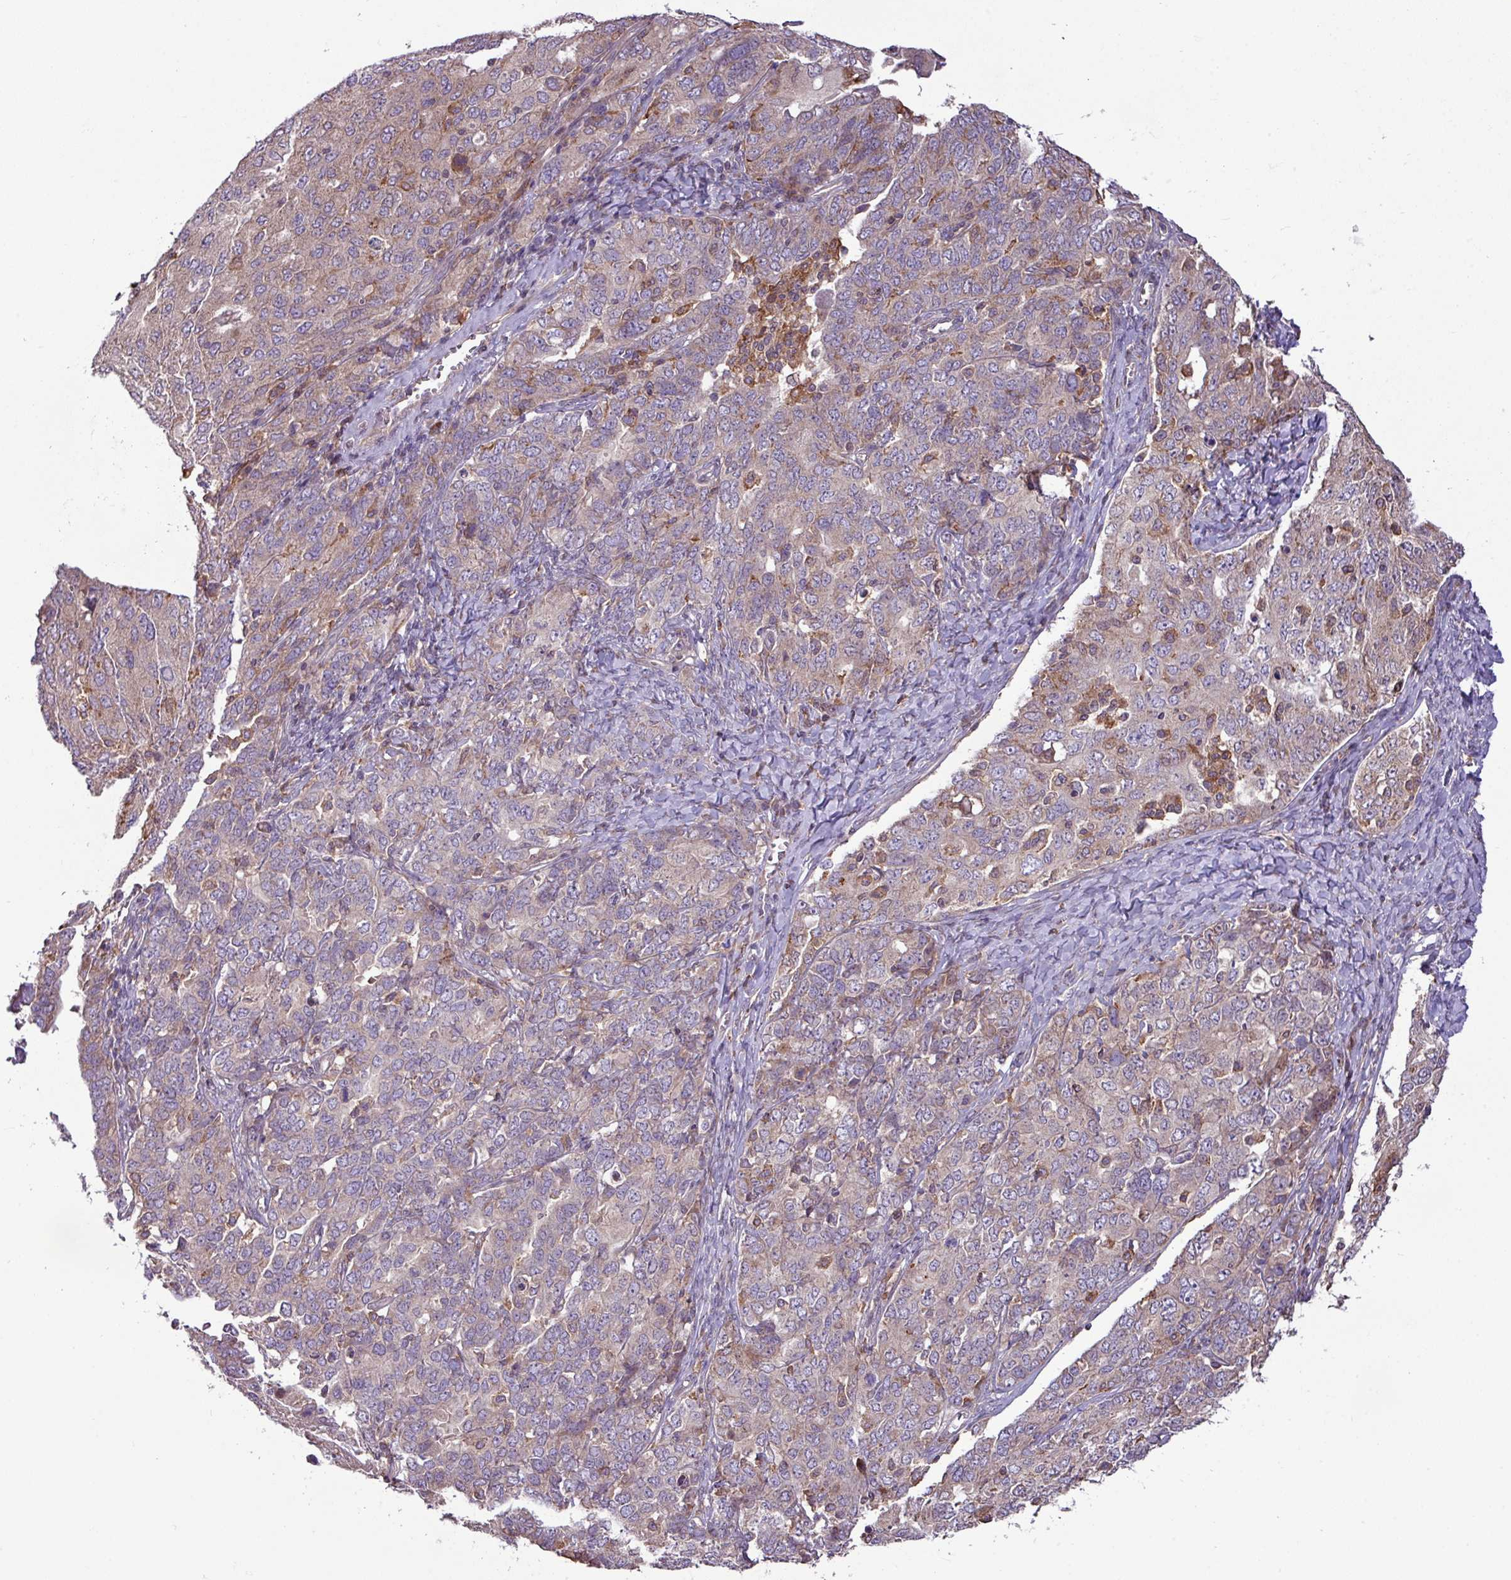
{"staining": {"intensity": "weak", "quantity": "<25%", "location": "cytoplasmic/membranous"}, "tissue": "ovarian cancer", "cell_type": "Tumor cells", "image_type": "cancer", "snomed": [{"axis": "morphology", "description": "Carcinoma, endometroid"}, {"axis": "topography", "description": "Ovary"}], "caption": "This micrograph is of ovarian cancer stained with immunohistochemistry to label a protein in brown with the nuclei are counter-stained blue. There is no staining in tumor cells. Nuclei are stained in blue.", "gene": "ARHGEF25", "patient": {"sex": "female", "age": 62}}